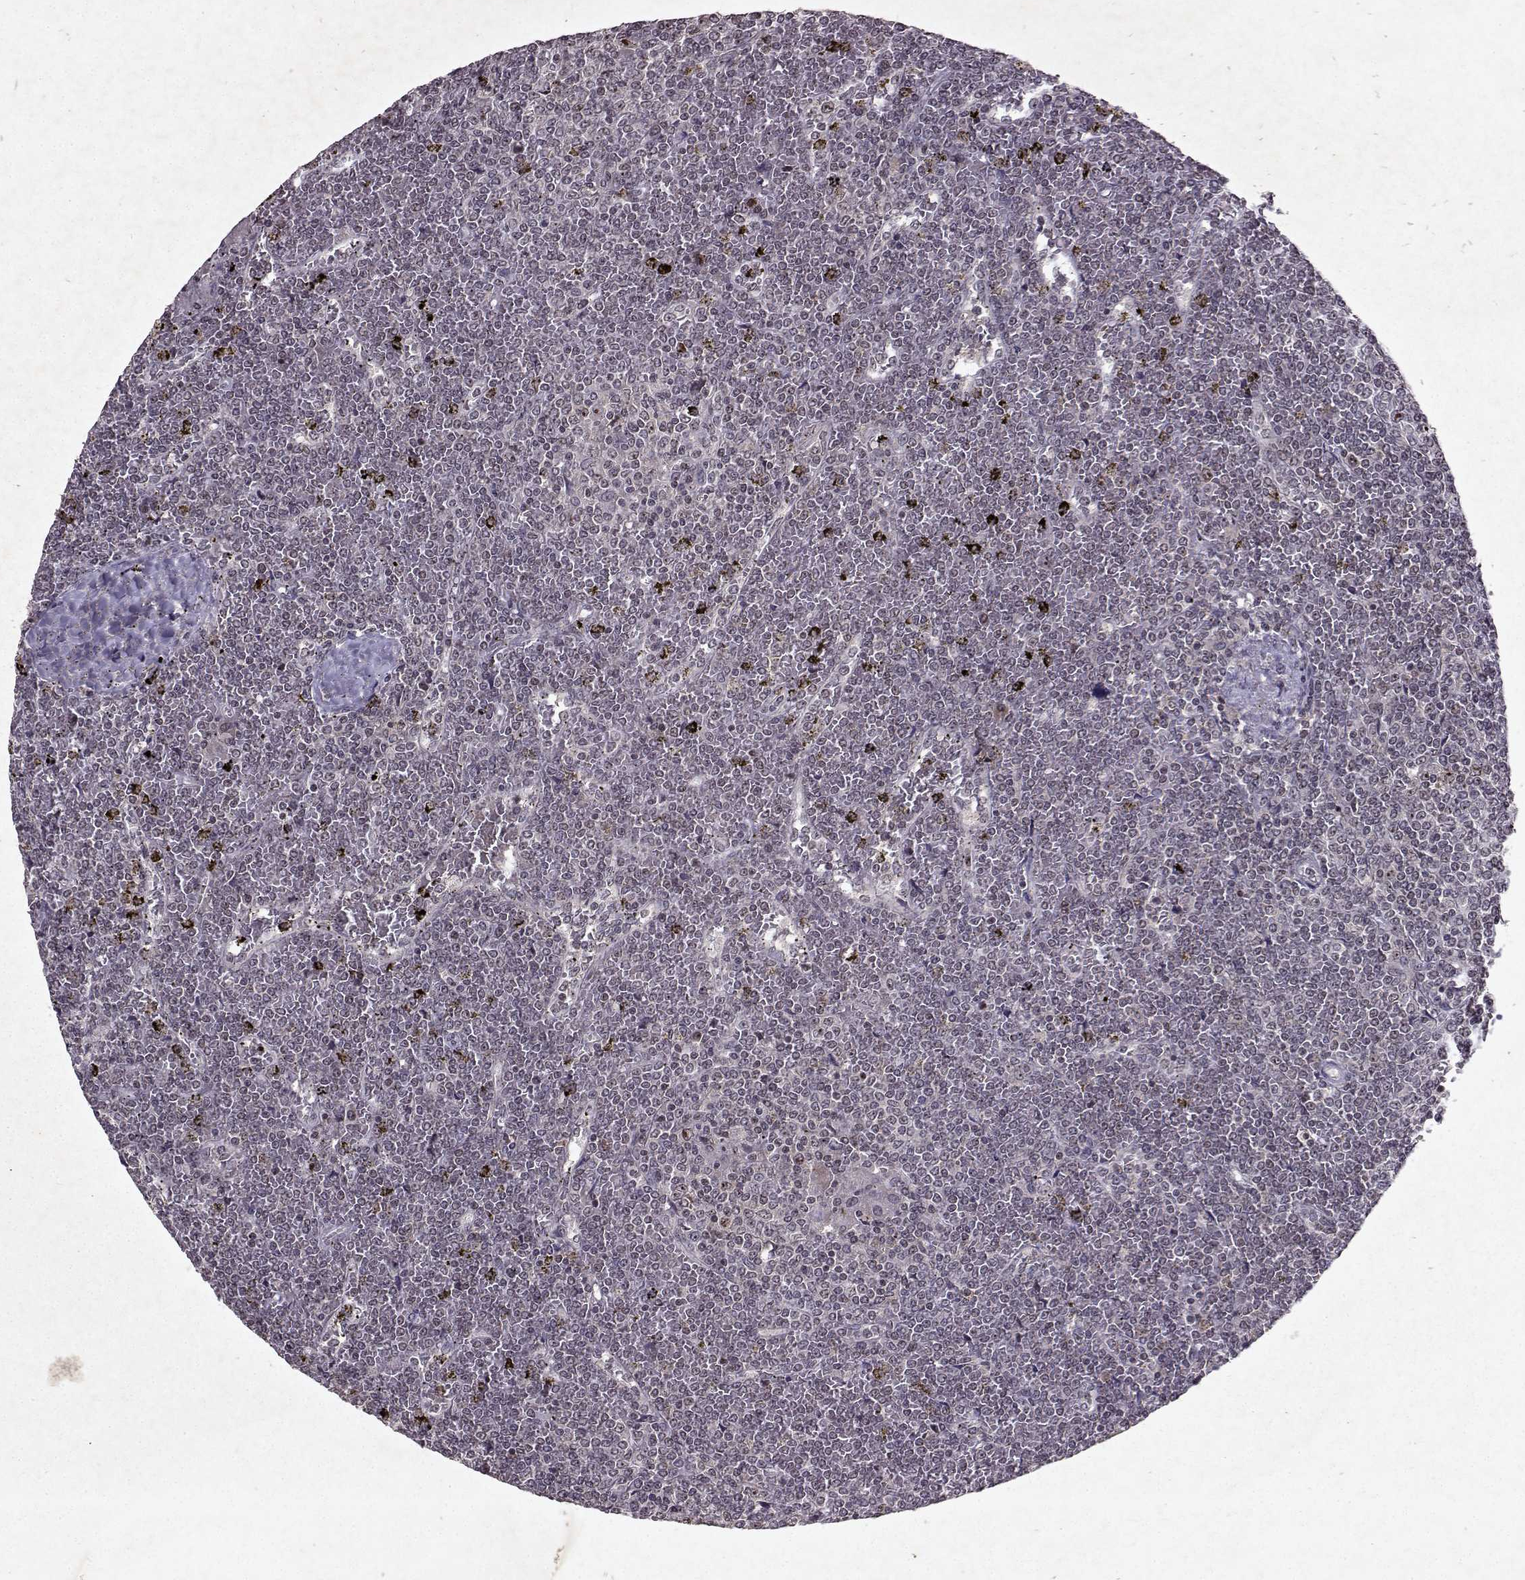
{"staining": {"intensity": "negative", "quantity": "none", "location": "none"}, "tissue": "lymphoma", "cell_type": "Tumor cells", "image_type": "cancer", "snomed": [{"axis": "morphology", "description": "Malignant lymphoma, non-Hodgkin's type, Low grade"}, {"axis": "topography", "description": "Spleen"}], "caption": "A high-resolution photomicrograph shows immunohistochemistry staining of lymphoma, which demonstrates no significant staining in tumor cells.", "gene": "DDX56", "patient": {"sex": "female", "age": 19}}